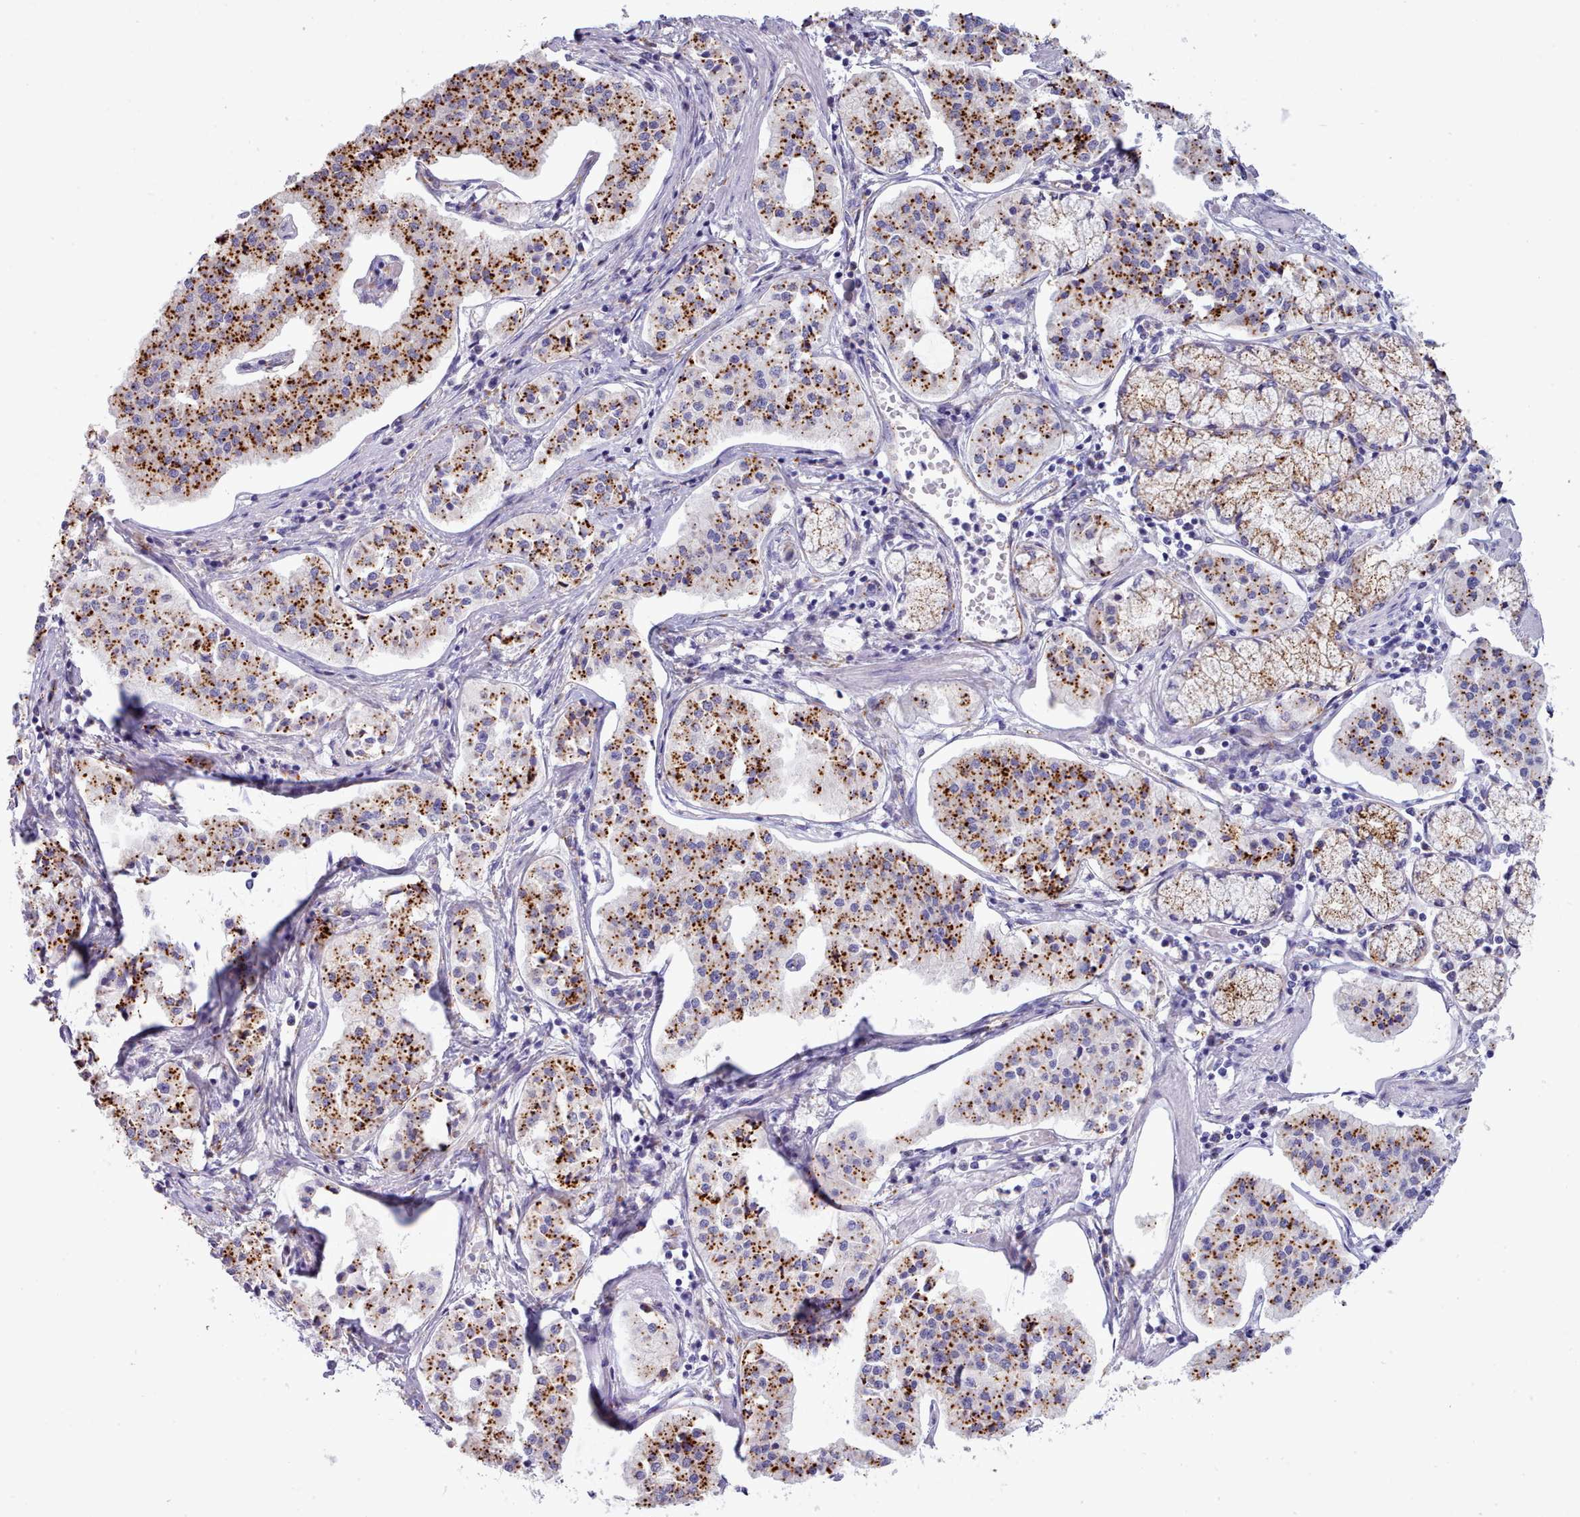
{"staining": {"intensity": "strong", "quantity": ">75%", "location": "cytoplasmic/membranous"}, "tissue": "pancreatic cancer", "cell_type": "Tumor cells", "image_type": "cancer", "snomed": [{"axis": "morphology", "description": "Adenocarcinoma, NOS"}, {"axis": "topography", "description": "Pancreas"}], "caption": "Tumor cells exhibit high levels of strong cytoplasmic/membranous expression in approximately >75% of cells in human pancreatic cancer (adenocarcinoma).", "gene": "GAA", "patient": {"sex": "female", "age": 50}}